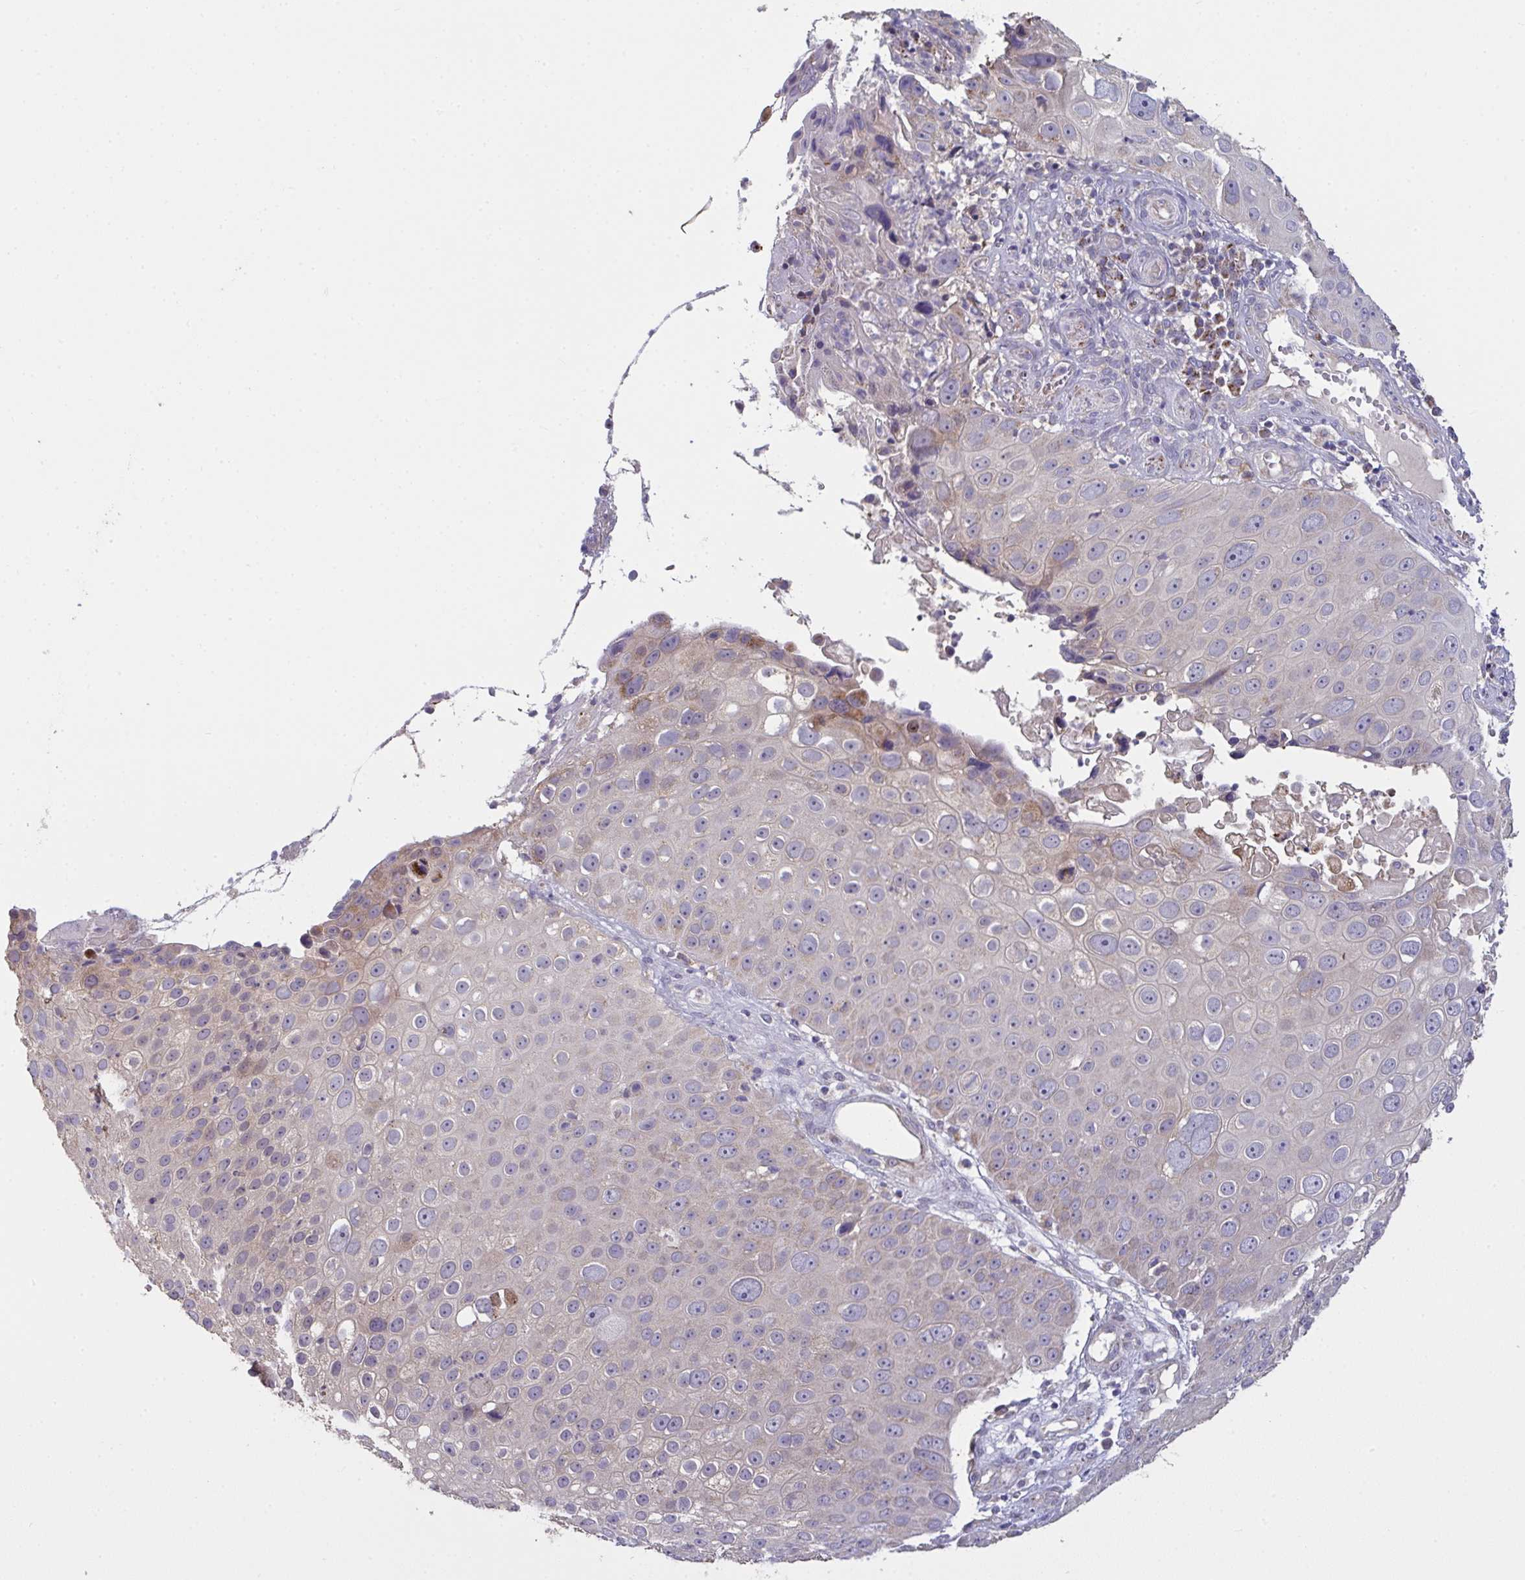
{"staining": {"intensity": "weak", "quantity": "<25%", "location": "cytoplasmic/membranous"}, "tissue": "skin cancer", "cell_type": "Tumor cells", "image_type": "cancer", "snomed": [{"axis": "morphology", "description": "Squamous cell carcinoma, NOS"}, {"axis": "topography", "description": "Skin"}], "caption": "Immunohistochemical staining of human skin squamous cell carcinoma demonstrates no significant staining in tumor cells.", "gene": "MRPS2", "patient": {"sex": "male", "age": 71}}